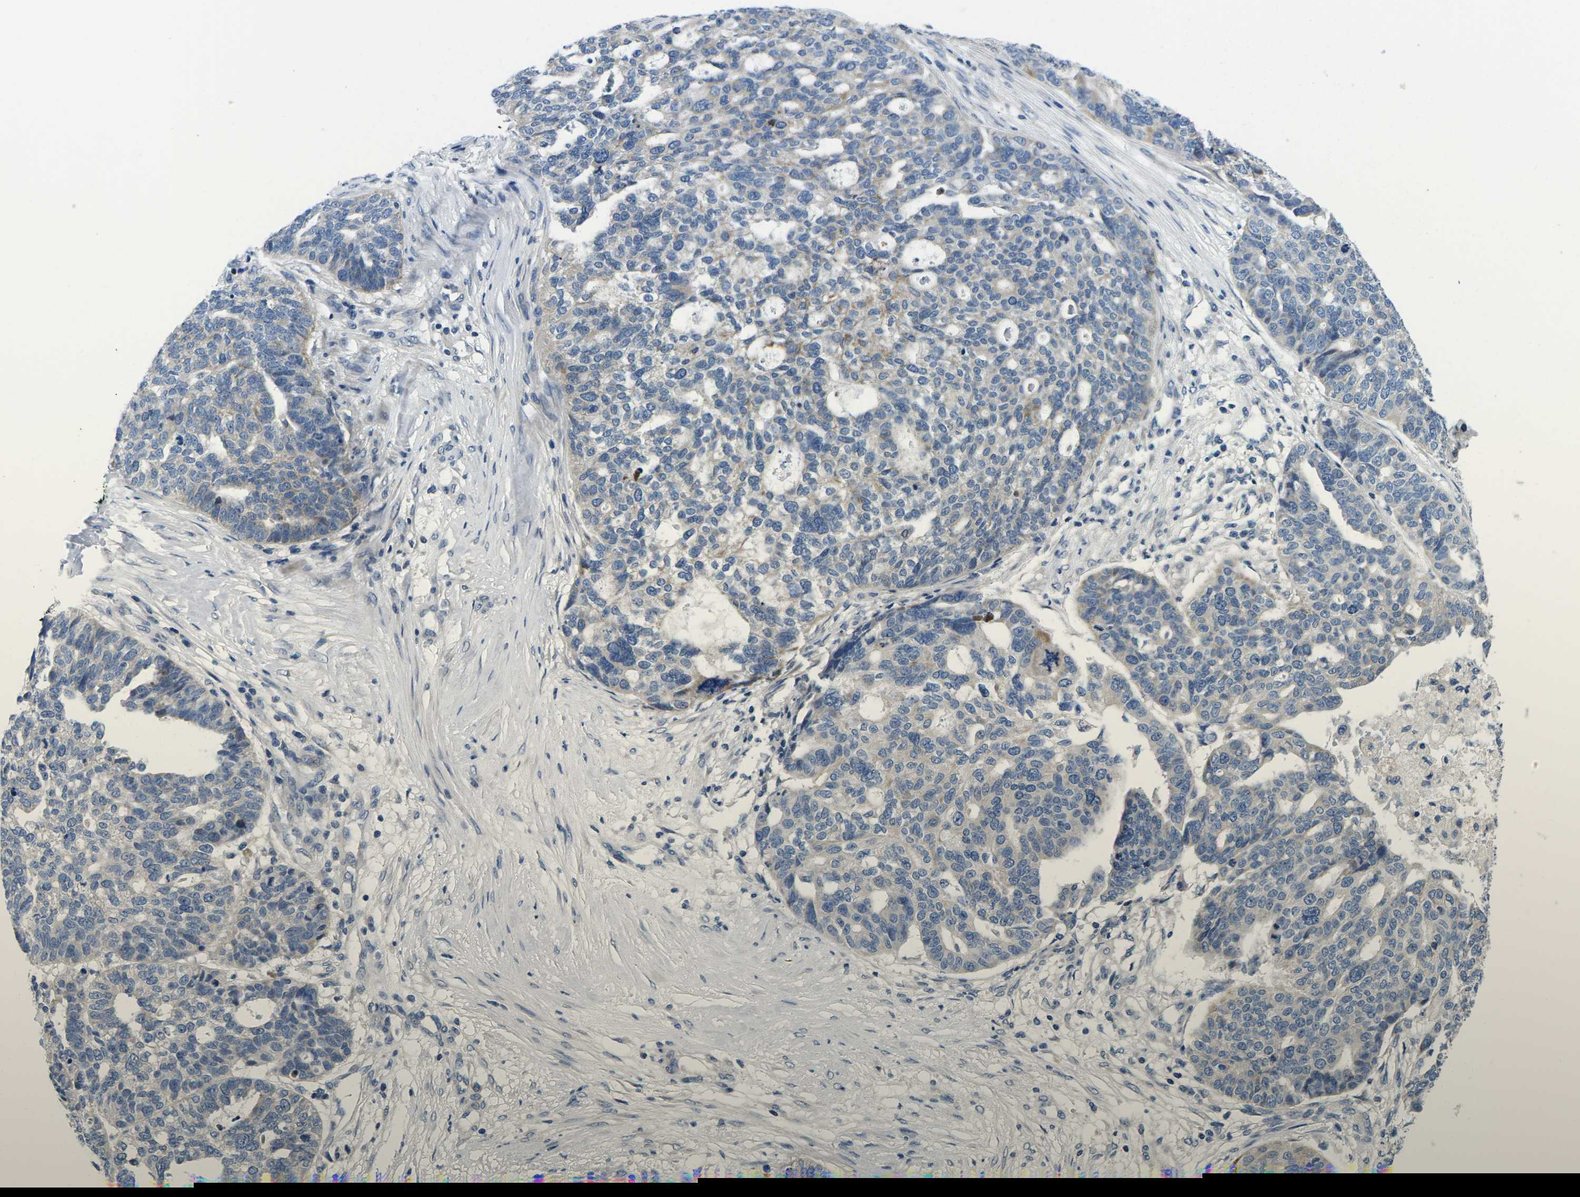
{"staining": {"intensity": "negative", "quantity": "none", "location": "none"}, "tissue": "ovarian cancer", "cell_type": "Tumor cells", "image_type": "cancer", "snomed": [{"axis": "morphology", "description": "Cystadenocarcinoma, serous, NOS"}, {"axis": "topography", "description": "Ovary"}], "caption": "An IHC photomicrograph of serous cystadenocarcinoma (ovarian) is shown. There is no staining in tumor cells of serous cystadenocarcinoma (ovarian).", "gene": "ERGIC3", "patient": {"sex": "female", "age": 59}}